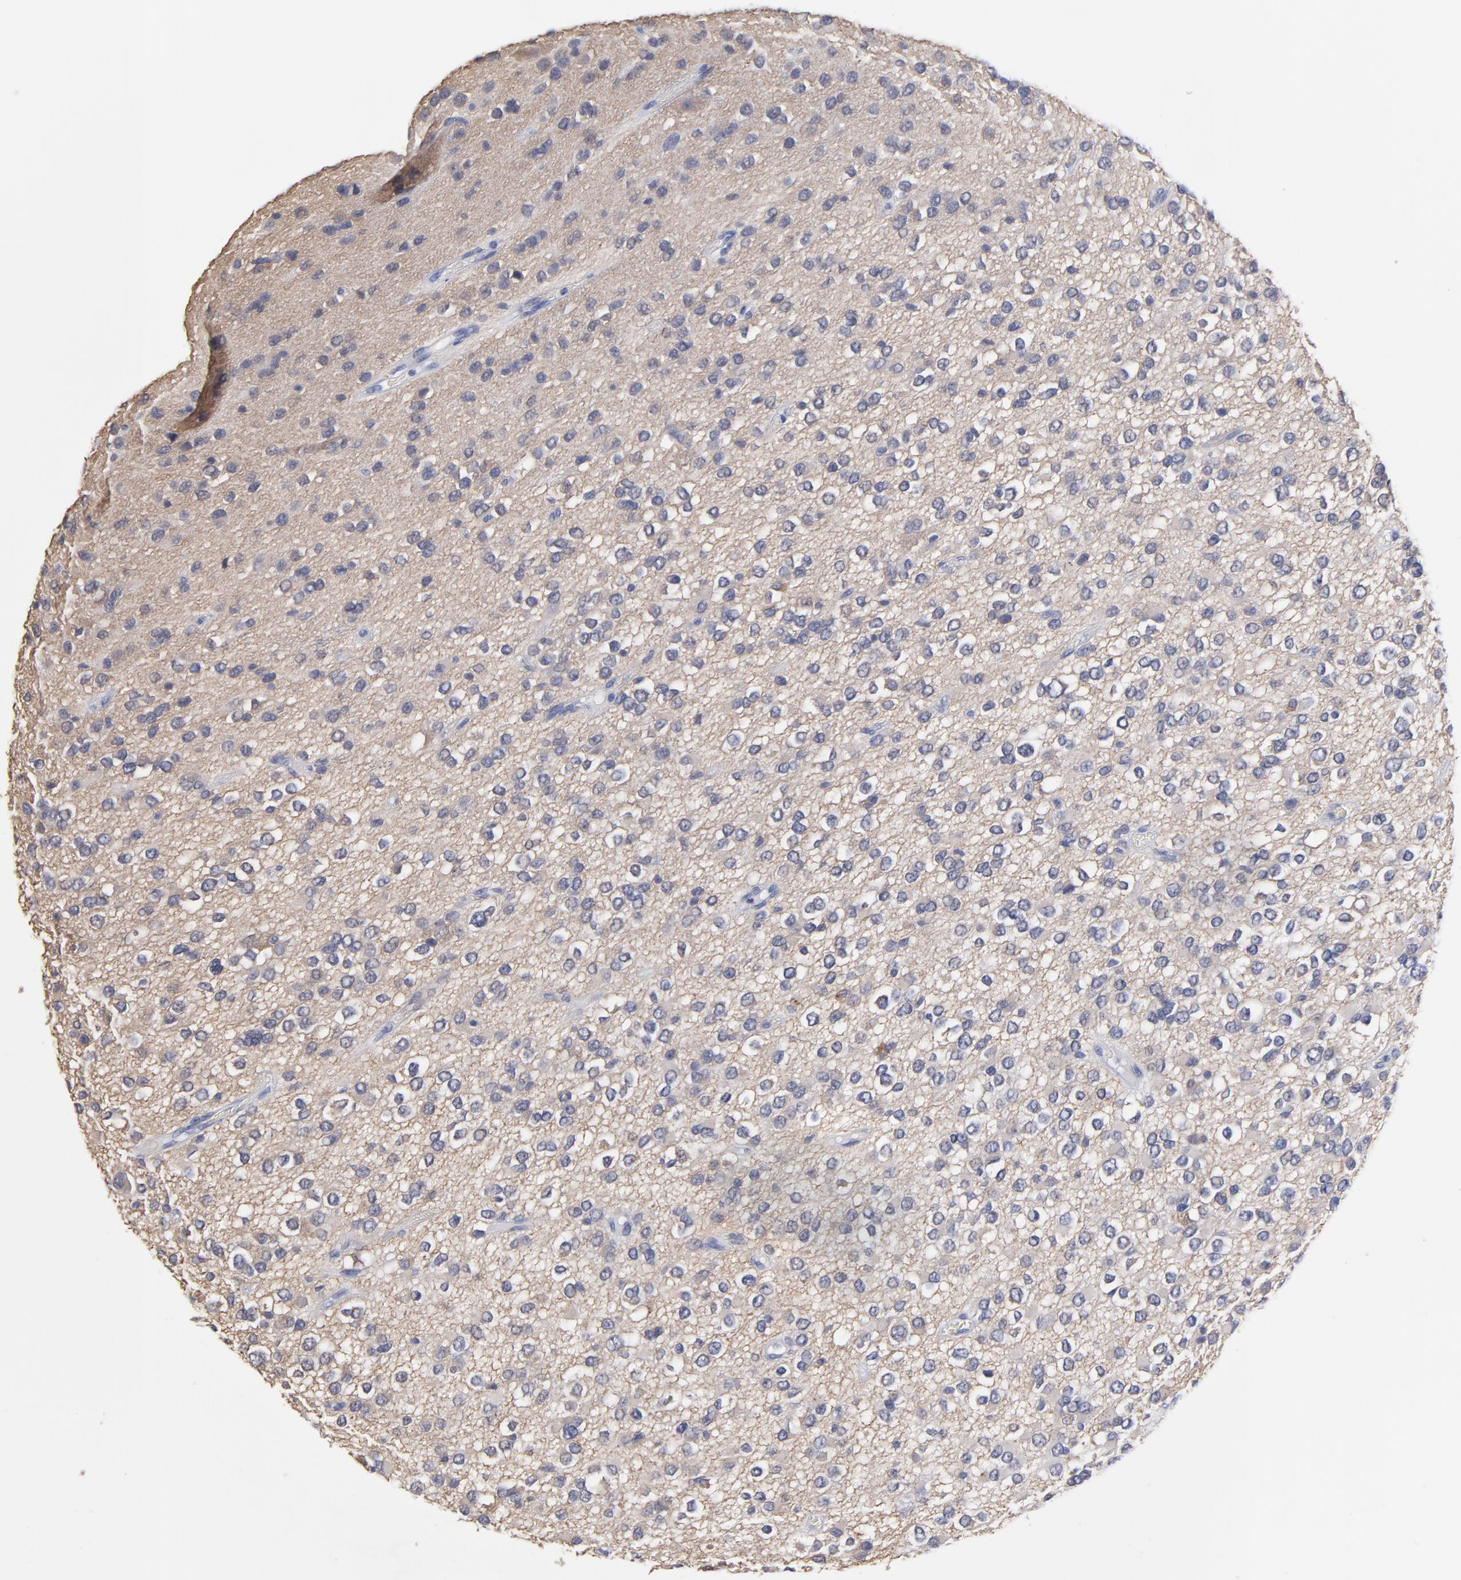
{"staining": {"intensity": "negative", "quantity": "none", "location": "none"}, "tissue": "glioma", "cell_type": "Tumor cells", "image_type": "cancer", "snomed": [{"axis": "morphology", "description": "Glioma, malignant, Low grade"}, {"axis": "topography", "description": "Brain"}], "caption": "DAB immunohistochemical staining of human glioma shows no significant expression in tumor cells.", "gene": "DUSP9", "patient": {"sex": "male", "age": 42}}